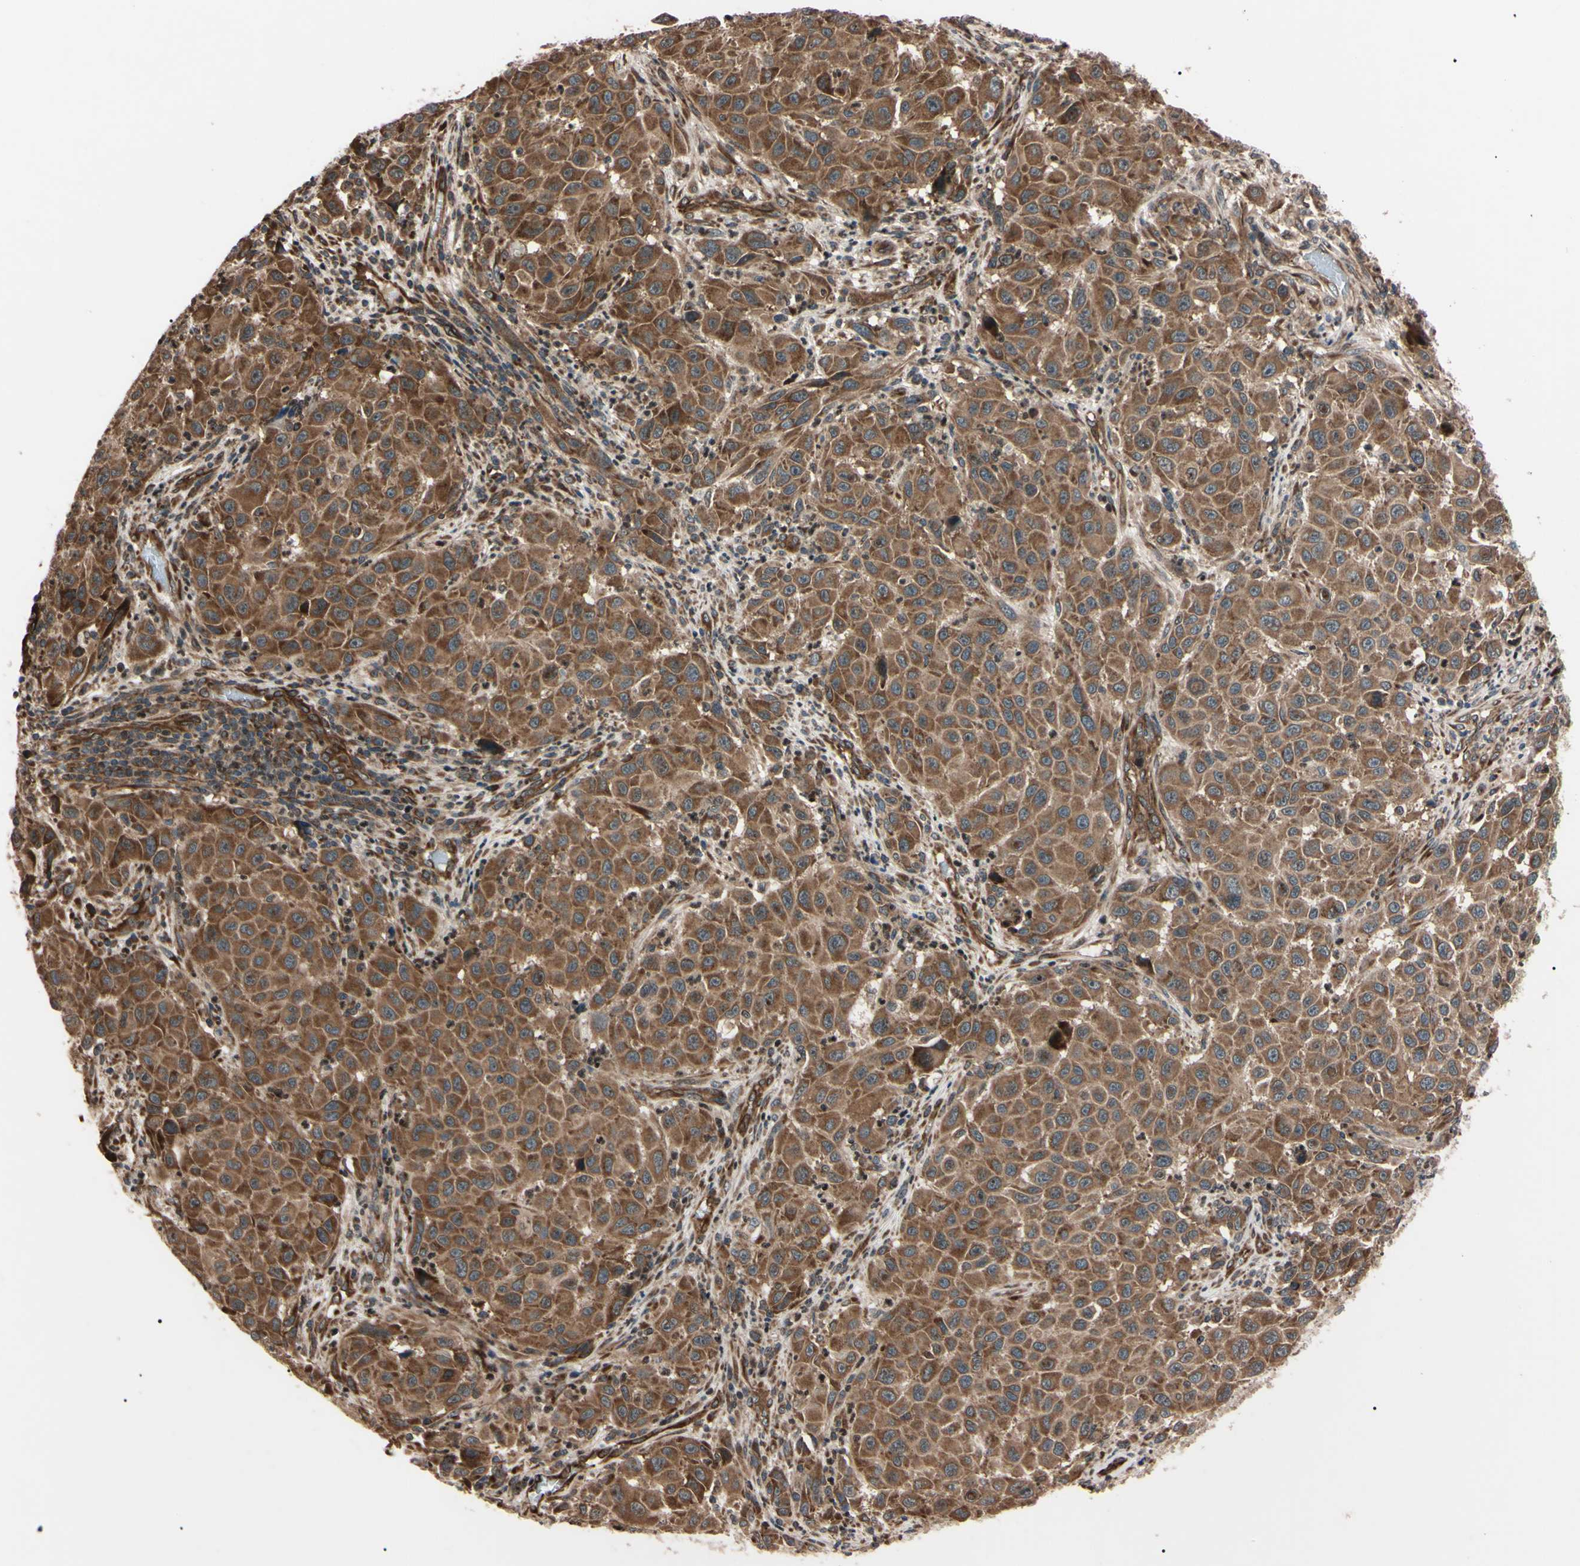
{"staining": {"intensity": "strong", "quantity": ">75%", "location": "cytoplasmic/membranous"}, "tissue": "melanoma", "cell_type": "Tumor cells", "image_type": "cancer", "snomed": [{"axis": "morphology", "description": "Malignant melanoma, Metastatic site"}, {"axis": "topography", "description": "Lymph node"}], "caption": "Immunohistochemistry (IHC) of human malignant melanoma (metastatic site) reveals high levels of strong cytoplasmic/membranous expression in about >75% of tumor cells.", "gene": "GUCY1B1", "patient": {"sex": "male", "age": 61}}